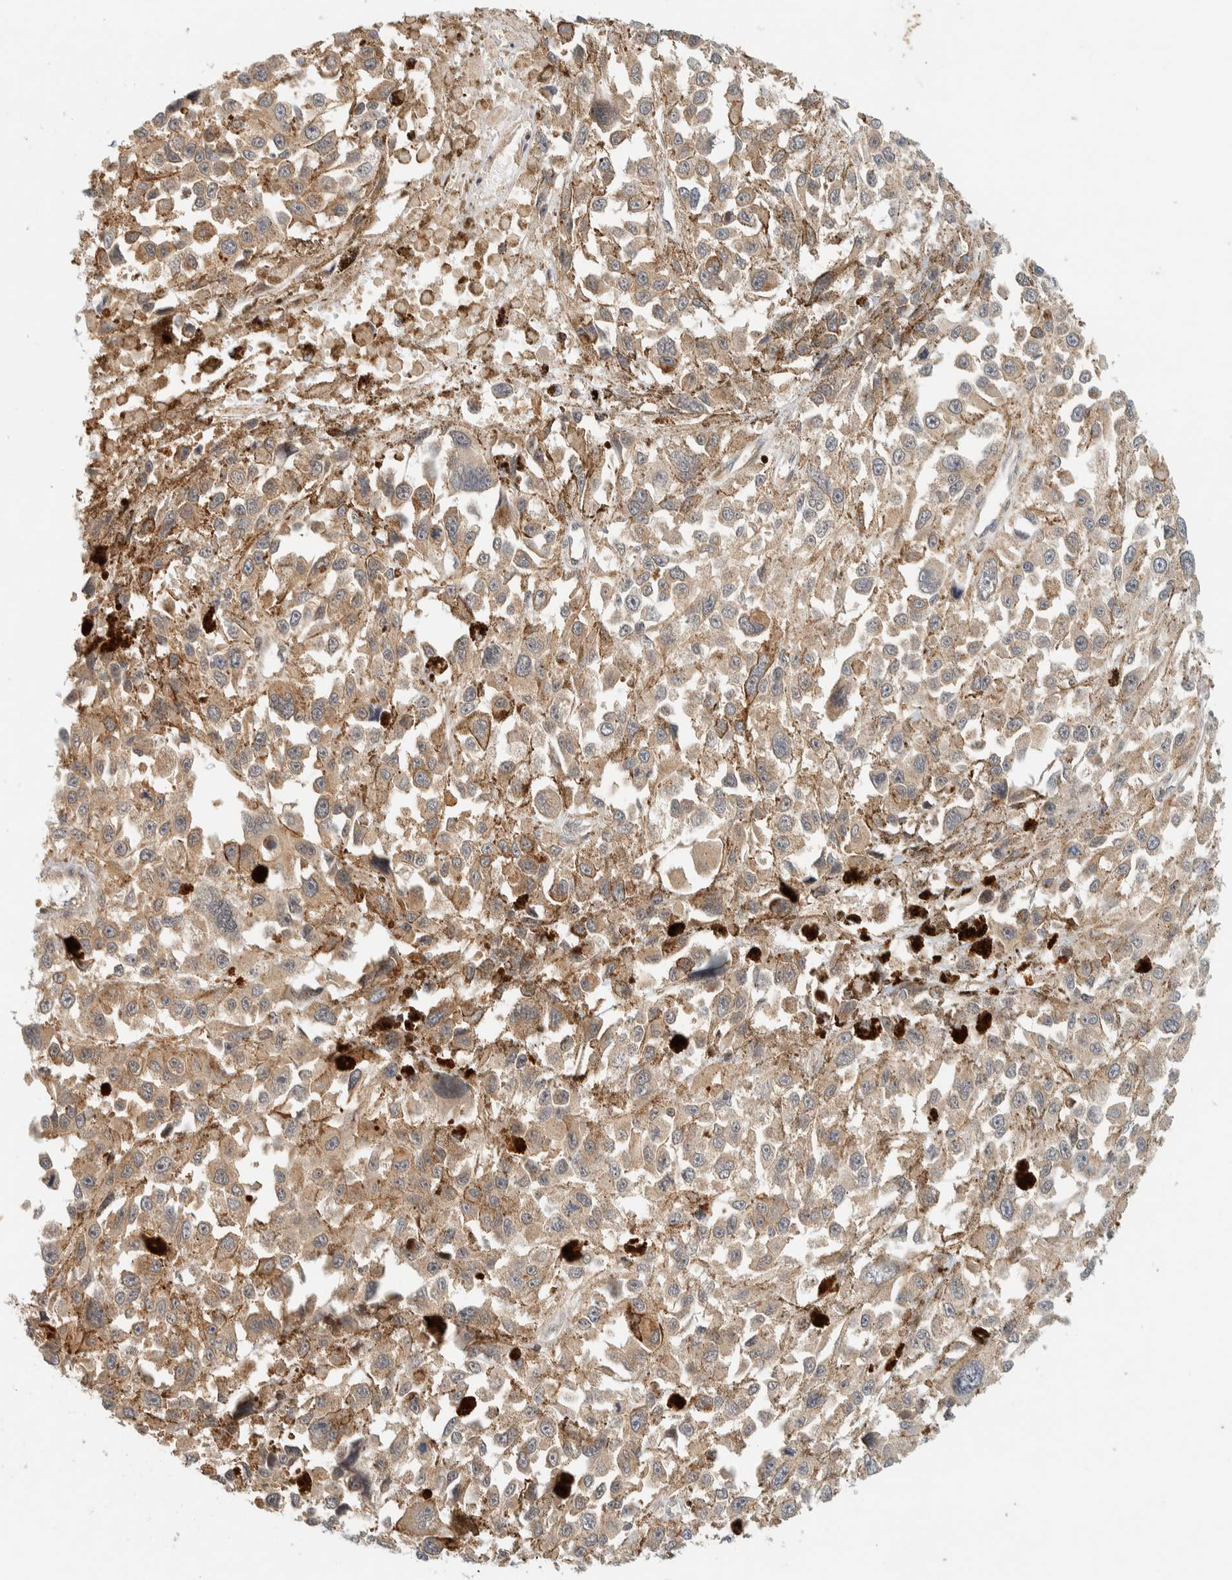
{"staining": {"intensity": "weak", "quantity": ">75%", "location": "cytoplasmic/membranous"}, "tissue": "melanoma", "cell_type": "Tumor cells", "image_type": "cancer", "snomed": [{"axis": "morphology", "description": "Malignant melanoma, Metastatic site"}, {"axis": "topography", "description": "Lymph node"}], "caption": "A brown stain highlights weak cytoplasmic/membranous staining of a protein in melanoma tumor cells.", "gene": "ARFGEF1", "patient": {"sex": "male", "age": 59}}